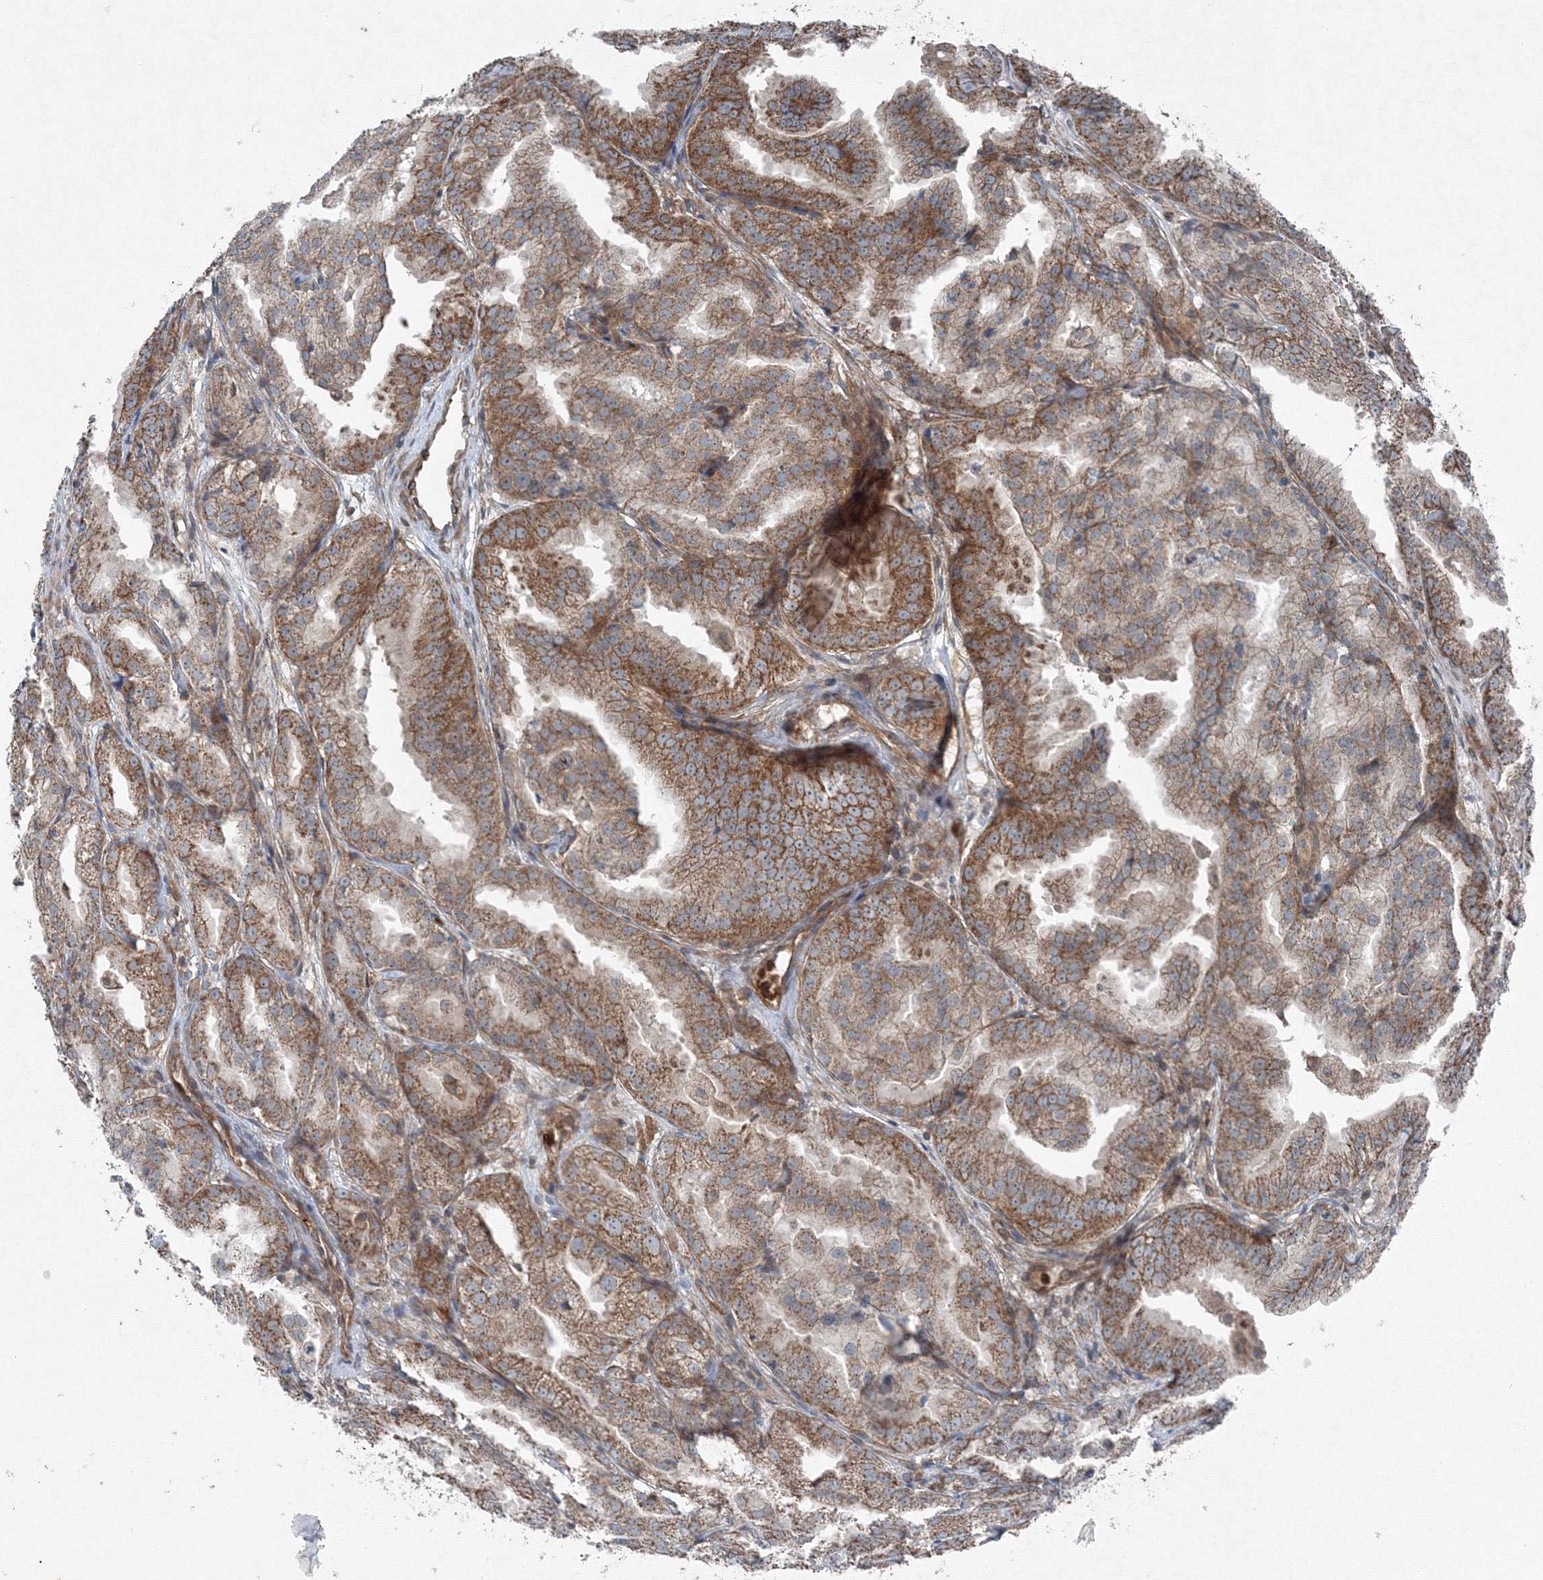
{"staining": {"intensity": "moderate", "quantity": ">75%", "location": "cytoplasmic/membranous"}, "tissue": "prostate cancer", "cell_type": "Tumor cells", "image_type": "cancer", "snomed": [{"axis": "morphology", "description": "Adenocarcinoma, High grade"}, {"axis": "topography", "description": "Prostate"}], "caption": "A medium amount of moderate cytoplasmic/membranous staining is present in about >75% of tumor cells in prostate cancer (high-grade adenocarcinoma) tissue.", "gene": "COPS7B", "patient": {"sex": "male", "age": 61}}